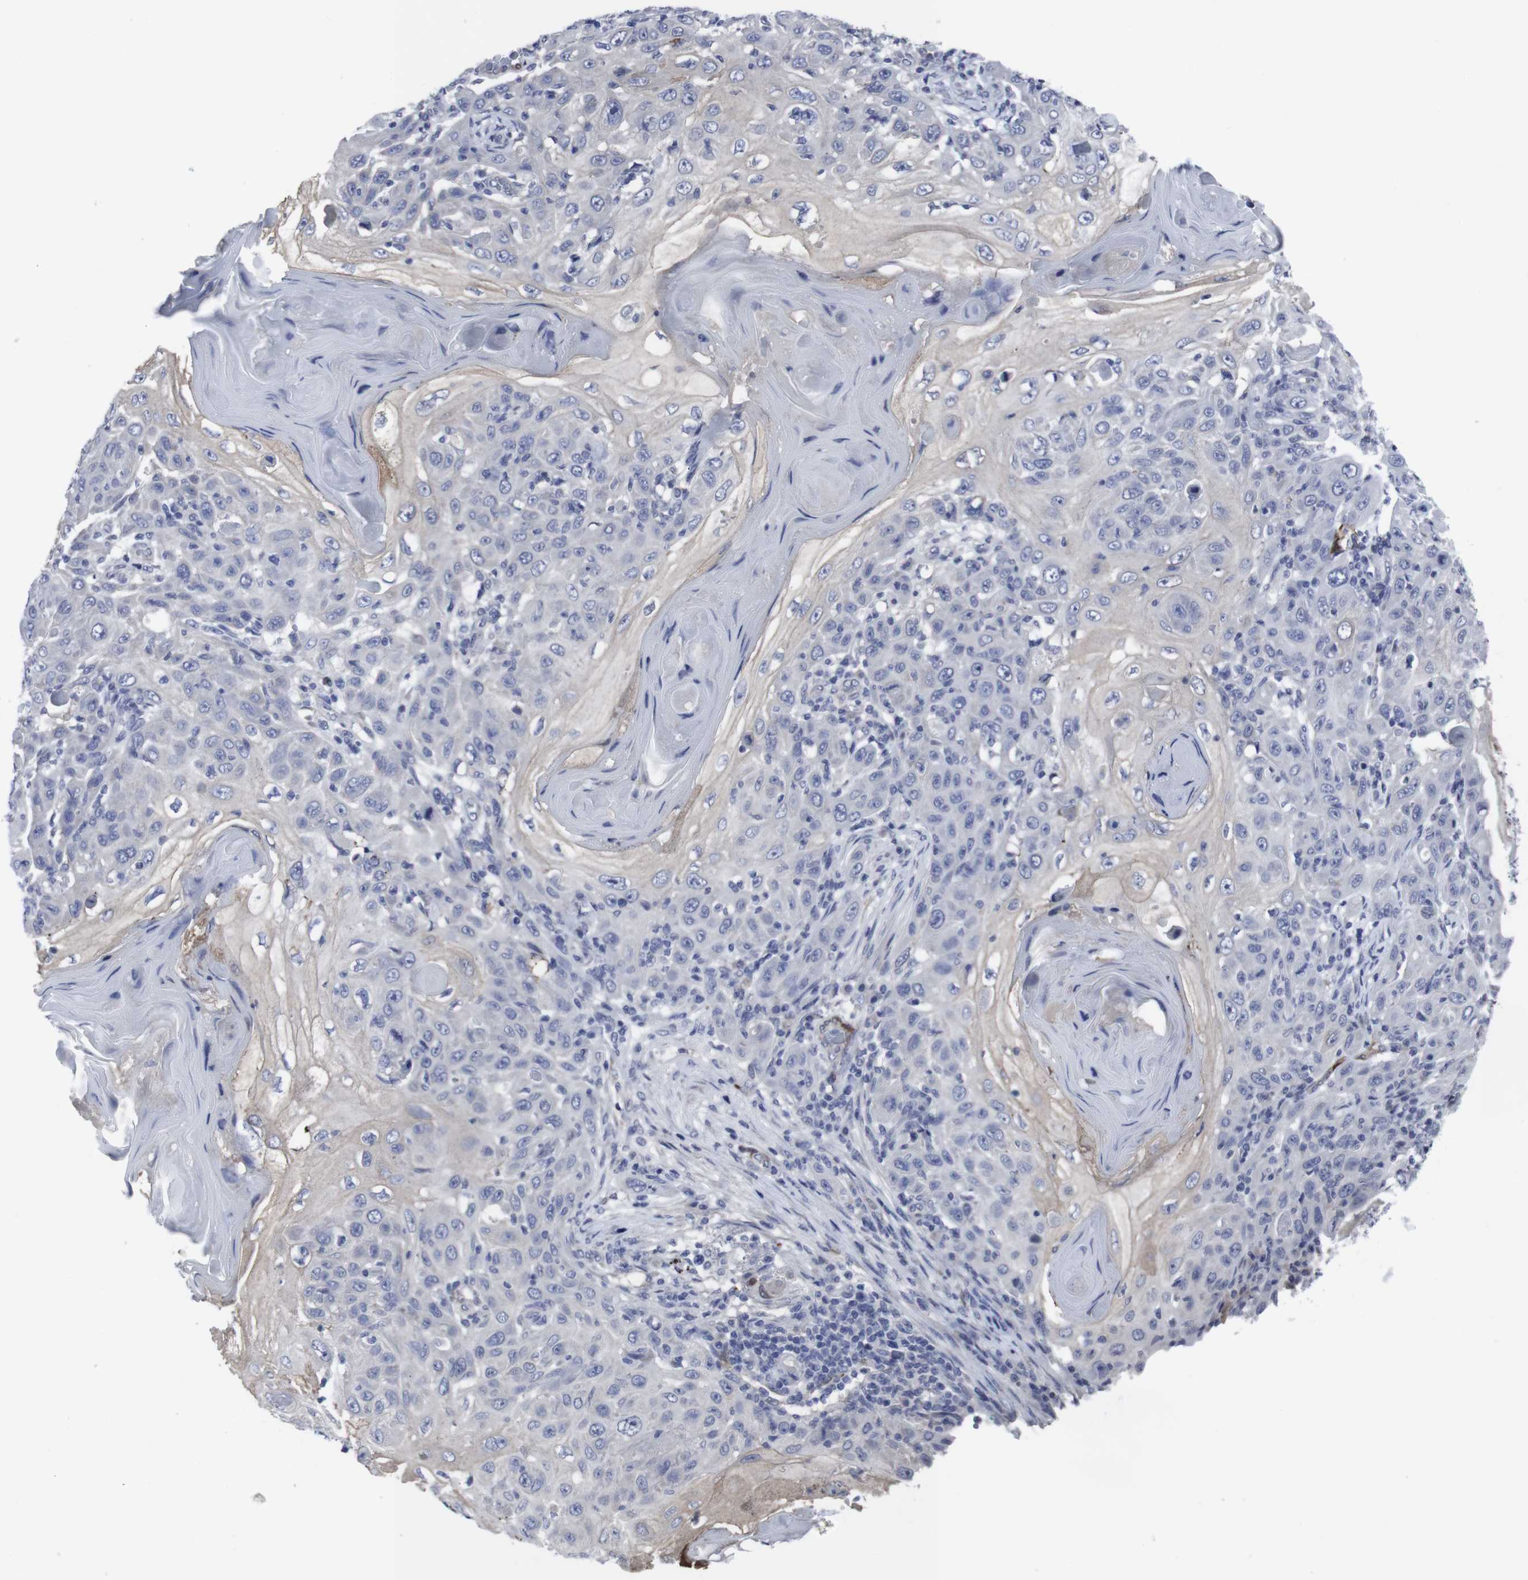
{"staining": {"intensity": "negative", "quantity": "none", "location": "none"}, "tissue": "skin cancer", "cell_type": "Tumor cells", "image_type": "cancer", "snomed": [{"axis": "morphology", "description": "Squamous cell carcinoma, NOS"}, {"axis": "topography", "description": "Skin"}], "caption": "Micrograph shows no significant protein expression in tumor cells of skin cancer (squamous cell carcinoma).", "gene": "SNCG", "patient": {"sex": "female", "age": 88}}